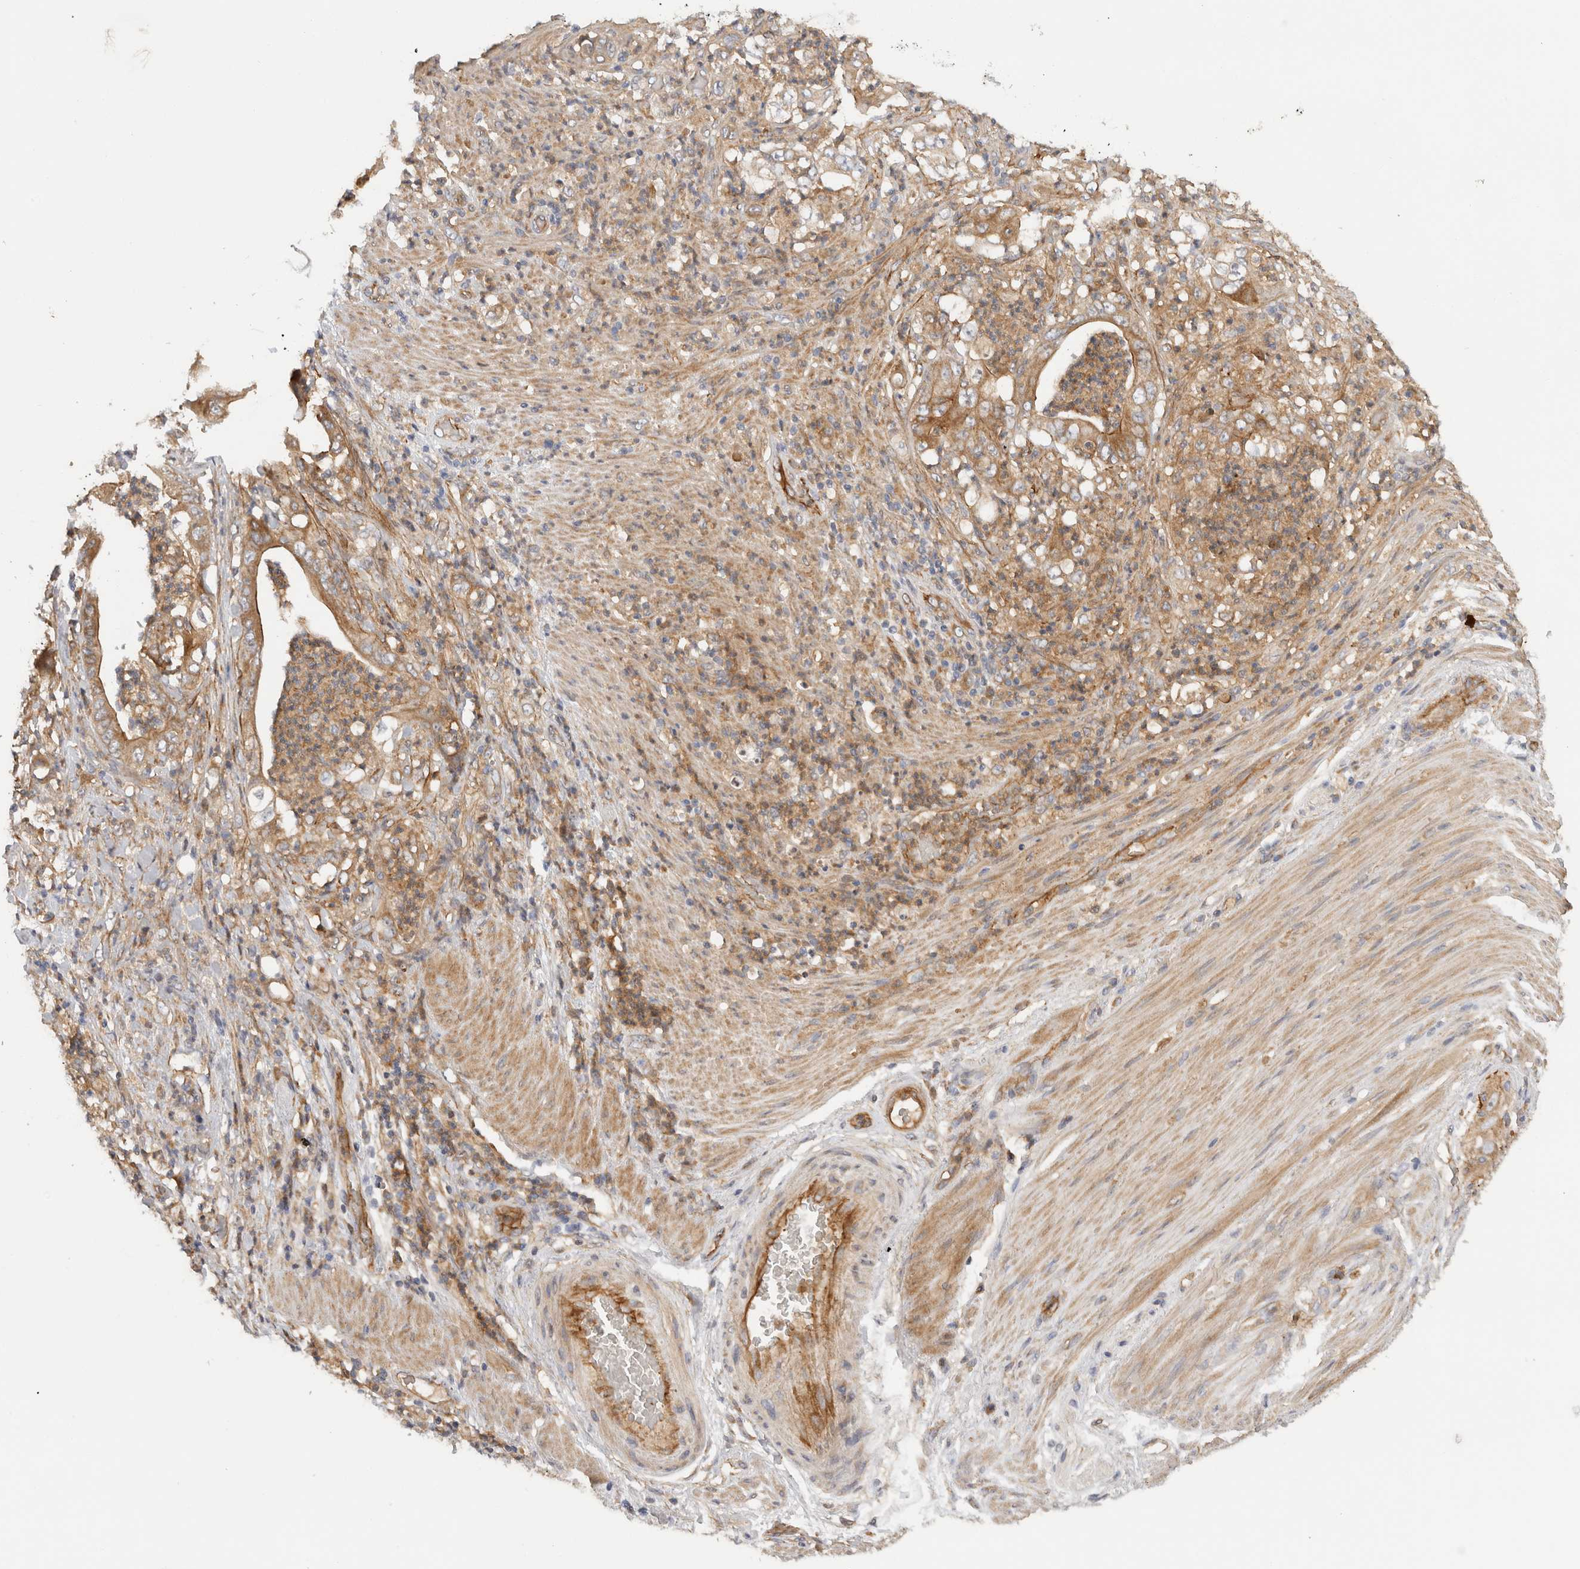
{"staining": {"intensity": "moderate", "quantity": ">75%", "location": "cytoplasmic/membranous"}, "tissue": "stomach cancer", "cell_type": "Tumor cells", "image_type": "cancer", "snomed": [{"axis": "morphology", "description": "Adenocarcinoma, NOS"}, {"axis": "topography", "description": "Stomach"}], "caption": "Stomach cancer tissue shows moderate cytoplasmic/membranous staining in approximately >75% of tumor cells, visualized by immunohistochemistry.", "gene": "SGK3", "patient": {"sex": "female", "age": 73}}